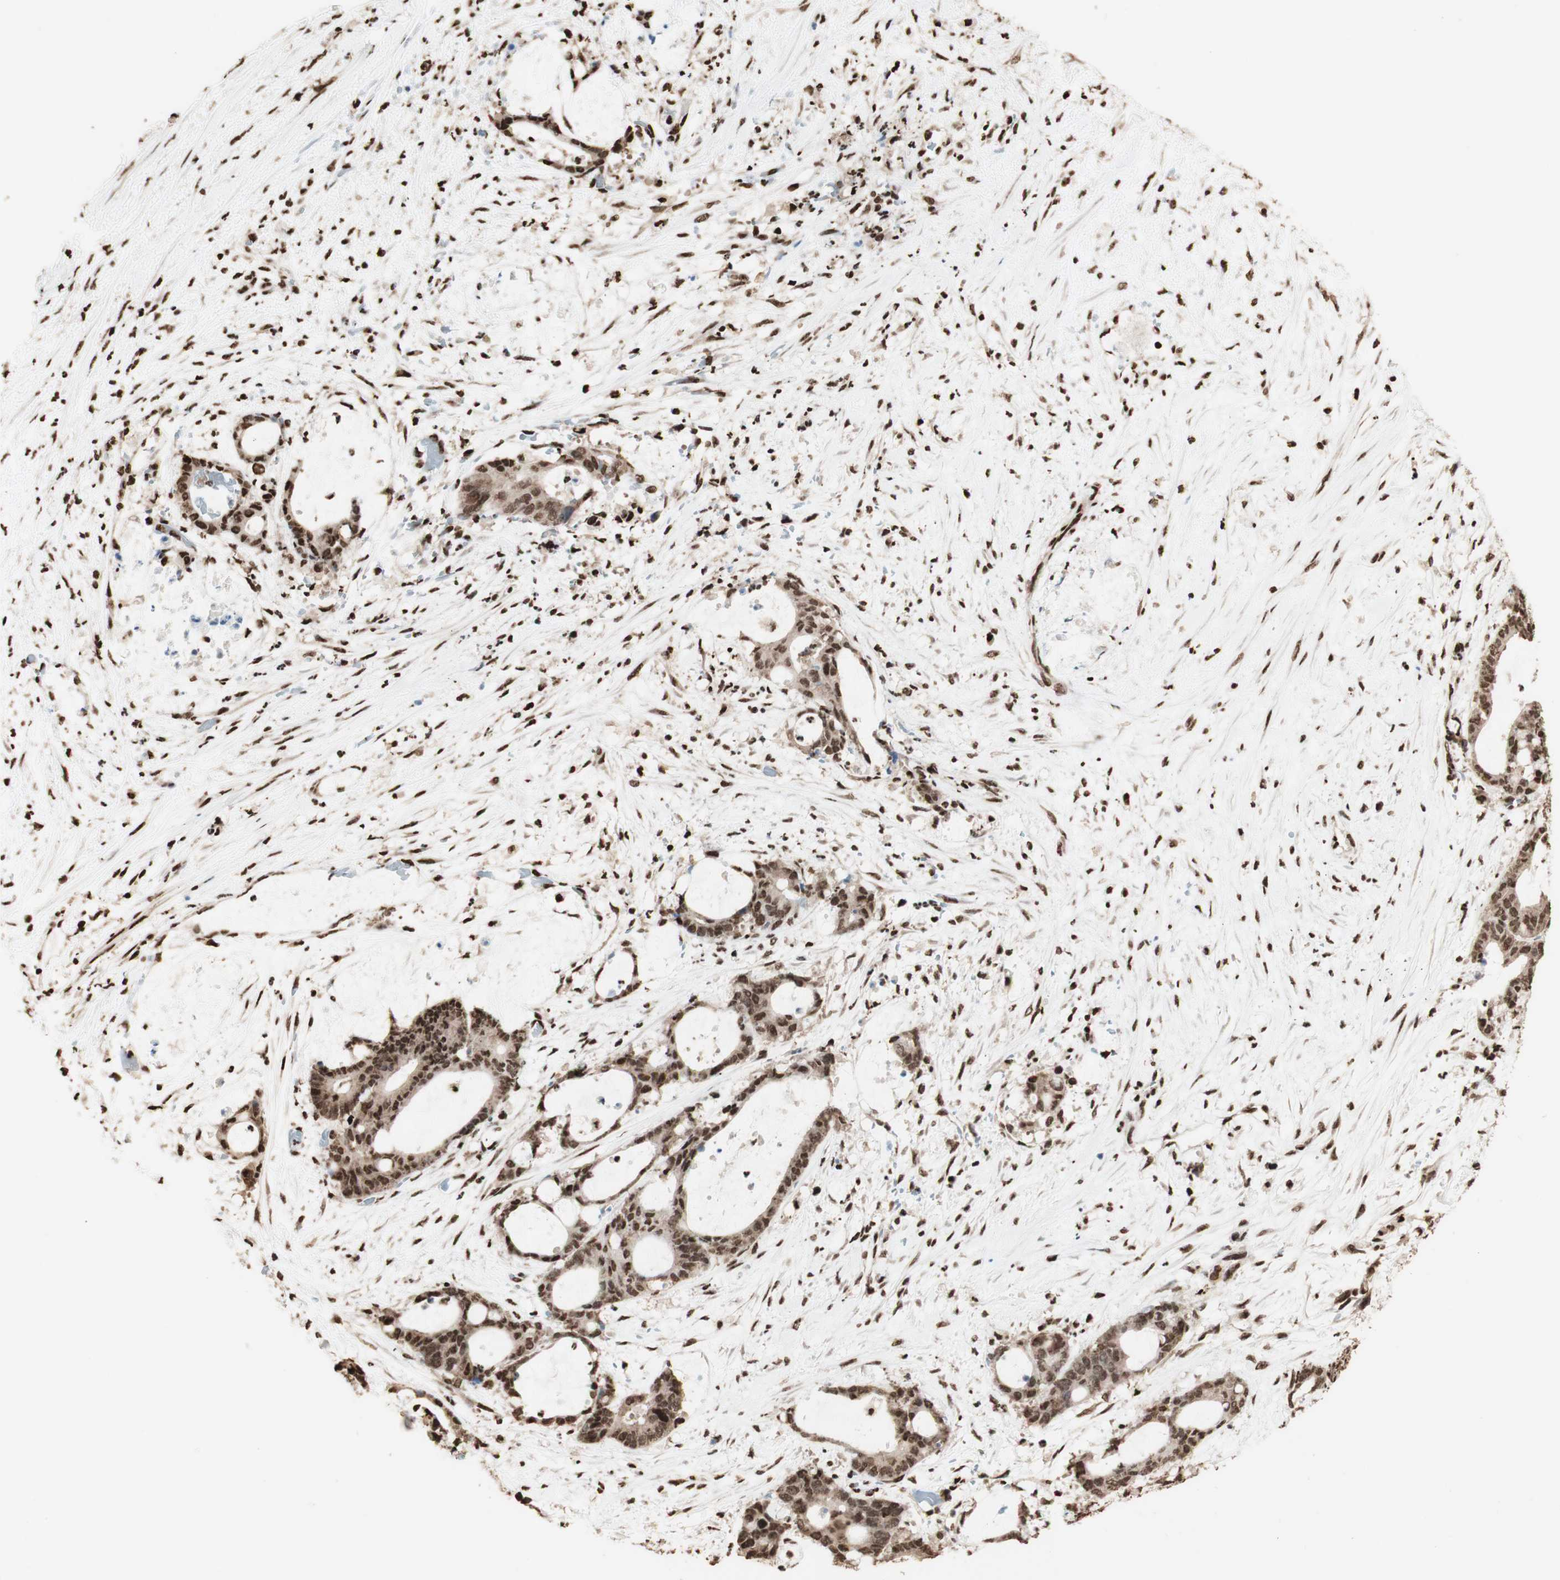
{"staining": {"intensity": "strong", "quantity": ">75%", "location": "cytoplasmic/membranous,nuclear"}, "tissue": "liver cancer", "cell_type": "Tumor cells", "image_type": "cancer", "snomed": [{"axis": "morphology", "description": "Cholangiocarcinoma"}, {"axis": "topography", "description": "Liver"}], "caption": "A high amount of strong cytoplasmic/membranous and nuclear positivity is identified in about >75% of tumor cells in liver cholangiocarcinoma tissue.", "gene": "HNRNPA2B1", "patient": {"sex": "female", "age": 73}}